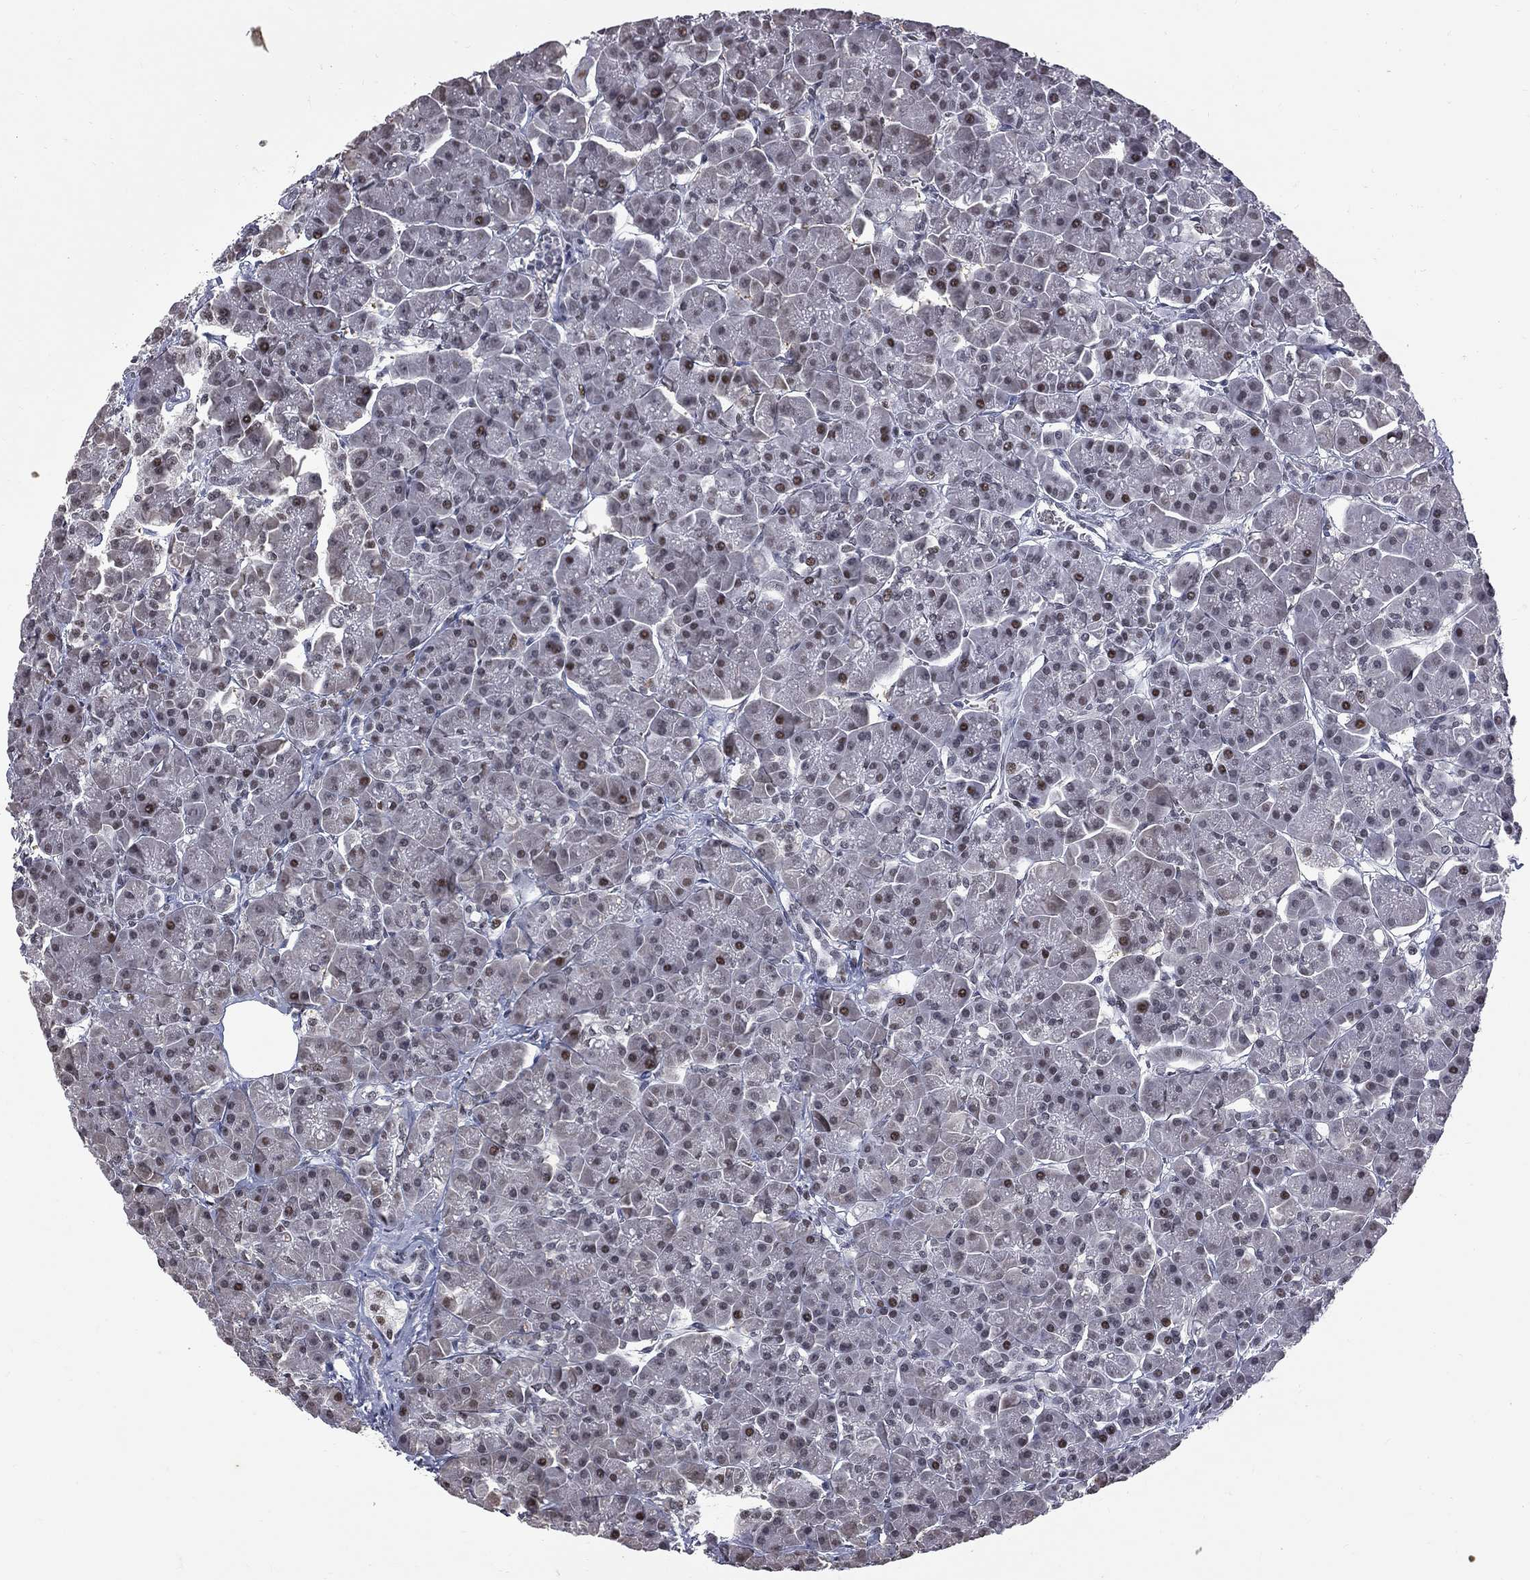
{"staining": {"intensity": "moderate", "quantity": "25%-75%", "location": "cytoplasmic/membranous,nuclear"}, "tissue": "pancreas", "cell_type": "Exocrine glandular cells", "image_type": "normal", "snomed": [{"axis": "morphology", "description": "Normal tissue, NOS"}, {"axis": "topography", "description": "Pancreas"}], "caption": "Immunohistochemical staining of normal pancreas displays medium levels of moderate cytoplasmic/membranous,nuclear staining in about 25%-75% of exocrine glandular cells. (DAB (3,3'-diaminobenzidine) = brown stain, brightfield microscopy at high magnification).", "gene": "ZNF154", "patient": {"sex": "male", "age": 70}}